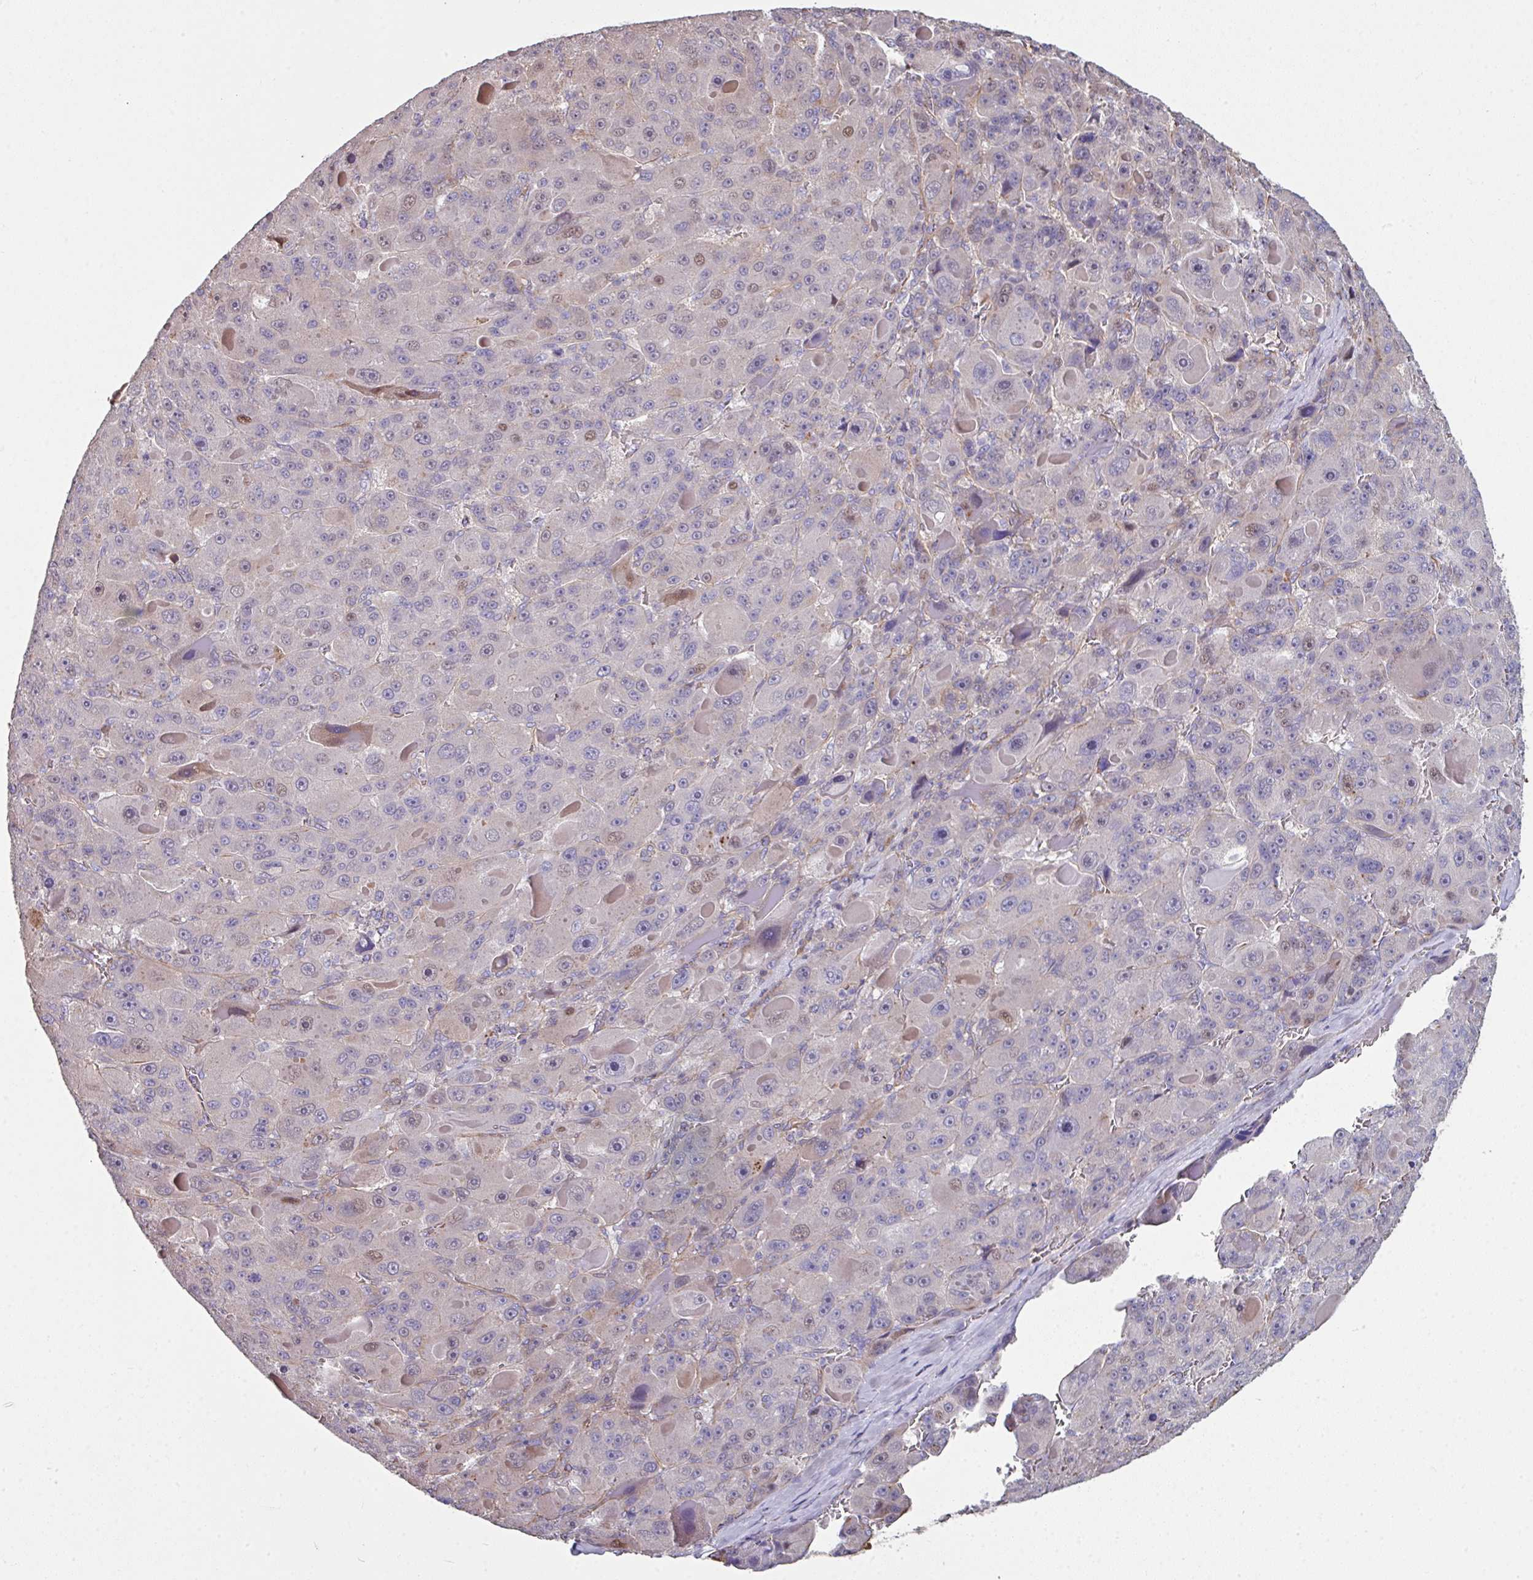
{"staining": {"intensity": "moderate", "quantity": "<25%", "location": "cytoplasmic/membranous,nuclear"}, "tissue": "liver cancer", "cell_type": "Tumor cells", "image_type": "cancer", "snomed": [{"axis": "morphology", "description": "Carcinoma, Hepatocellular, NOS"}, {"axis": "topography", "description": "Liver"}], "caption": "A brown stain highlights moderate cytoplasmic/membranous and nuclear staining of a protein in liver hepatocellular carcinoma tumor cells.", "gene": "ANO9", "patient": {"sex": "male", "age": 76}}